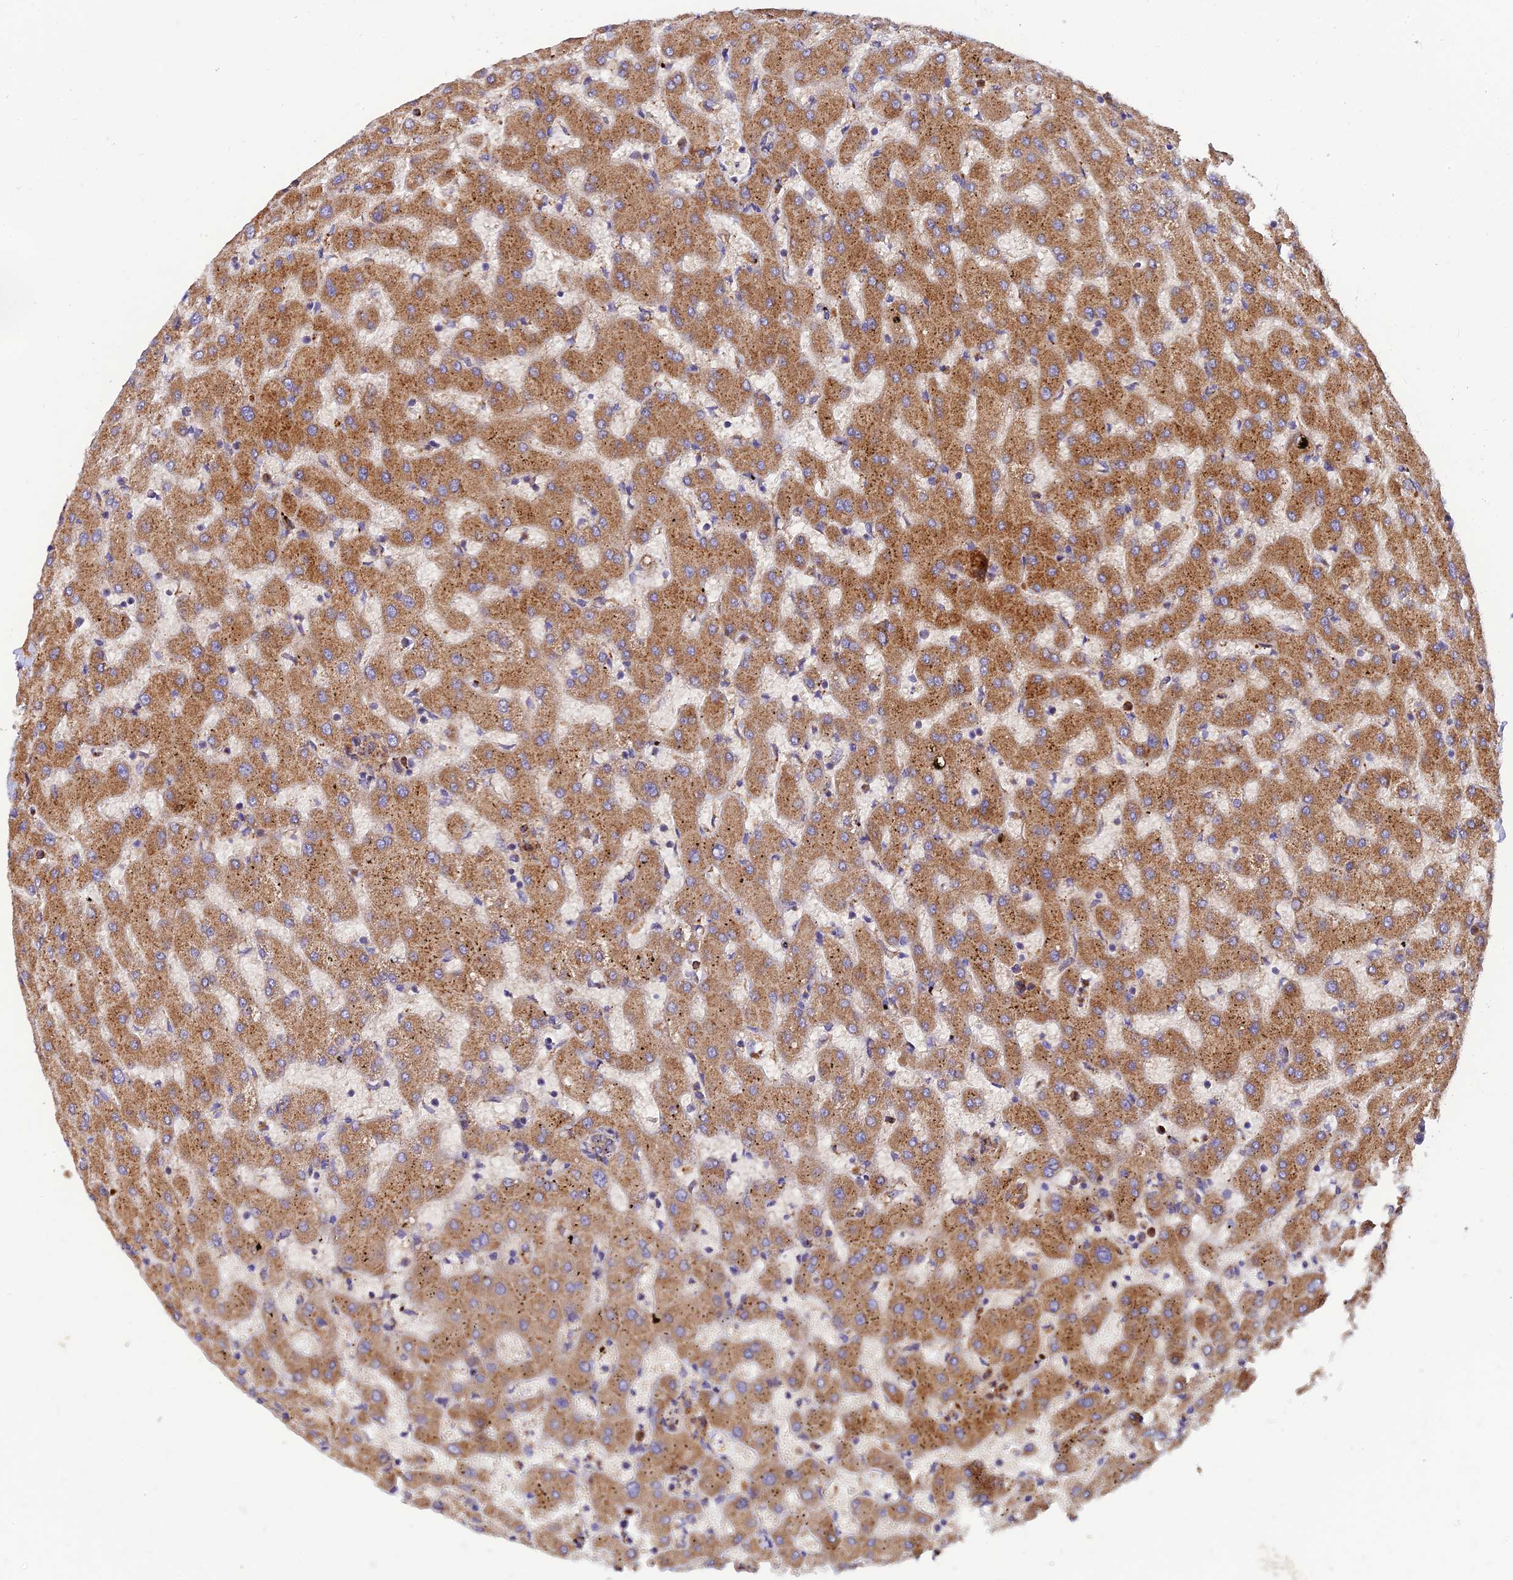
{"staining": {"intensity": "moderate", "quantity": ">75%", "location": "cytoplasmic/membranous"}, "tissue": "liver", "cell_type": "Cholangiocytes", "image_type": "normal", "snomed": [{"axis": "morphology", "description": "Normal tissue, NOS"}, {"axis": "topography", "description": "Liver"}], "caption": "Immunohistochemistry (IHC) photomicrograph of benign liver: liver stained using IHC demonstrates medium levels of moderate protein expression localized specifically in the cytoplasmic/membranous of cholangiocytes, appearing as a cytoplasmic/membranous brown color.", "gene": "PODNL1", "patient": {"sex": "female", "age": 63}}